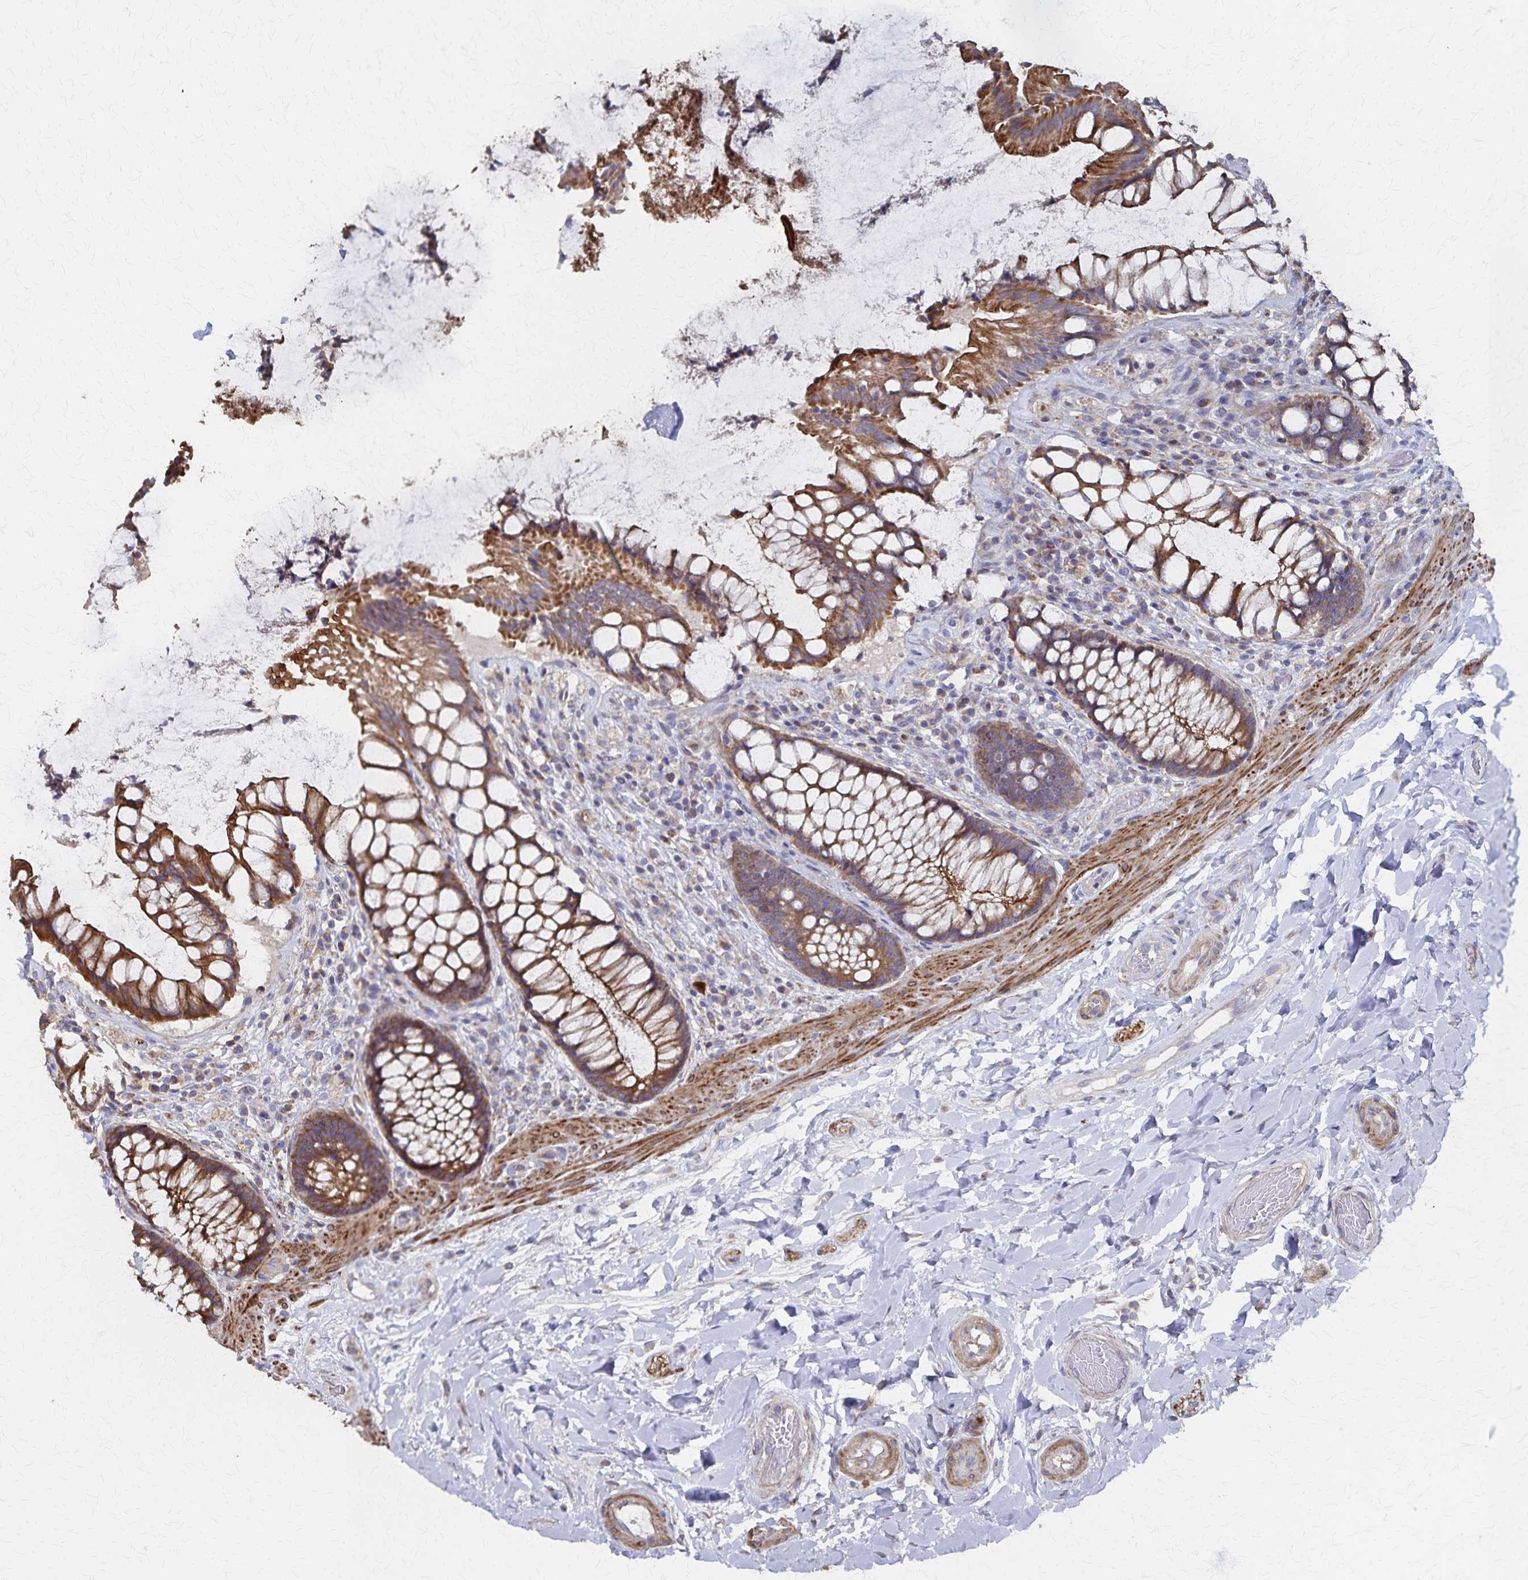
{"staining": {"intensity": "strong", "quantity": ">75%", "location": "cytoplasmic/membranous"}, "tissue": "rectum", "cell_type": "Glandular cells", "image_type": "normal", "snomed": [{"axis": "morphology", "description": "Normal tissue, NOS"}, {"axis": "topography", "description": "Rectum"}], "caption": "Immunohistochemistry (IHC) of benign human rectum shows high levels of strong cytoplasmic/membranous positivity in about >75% of glandular cells. (DAB (3,3'-diaminobenzidine) IHC with brightfield microscopy, high magnification).", "gene": "PGAP2", "patient": {"sex": "female", "age": 58}}